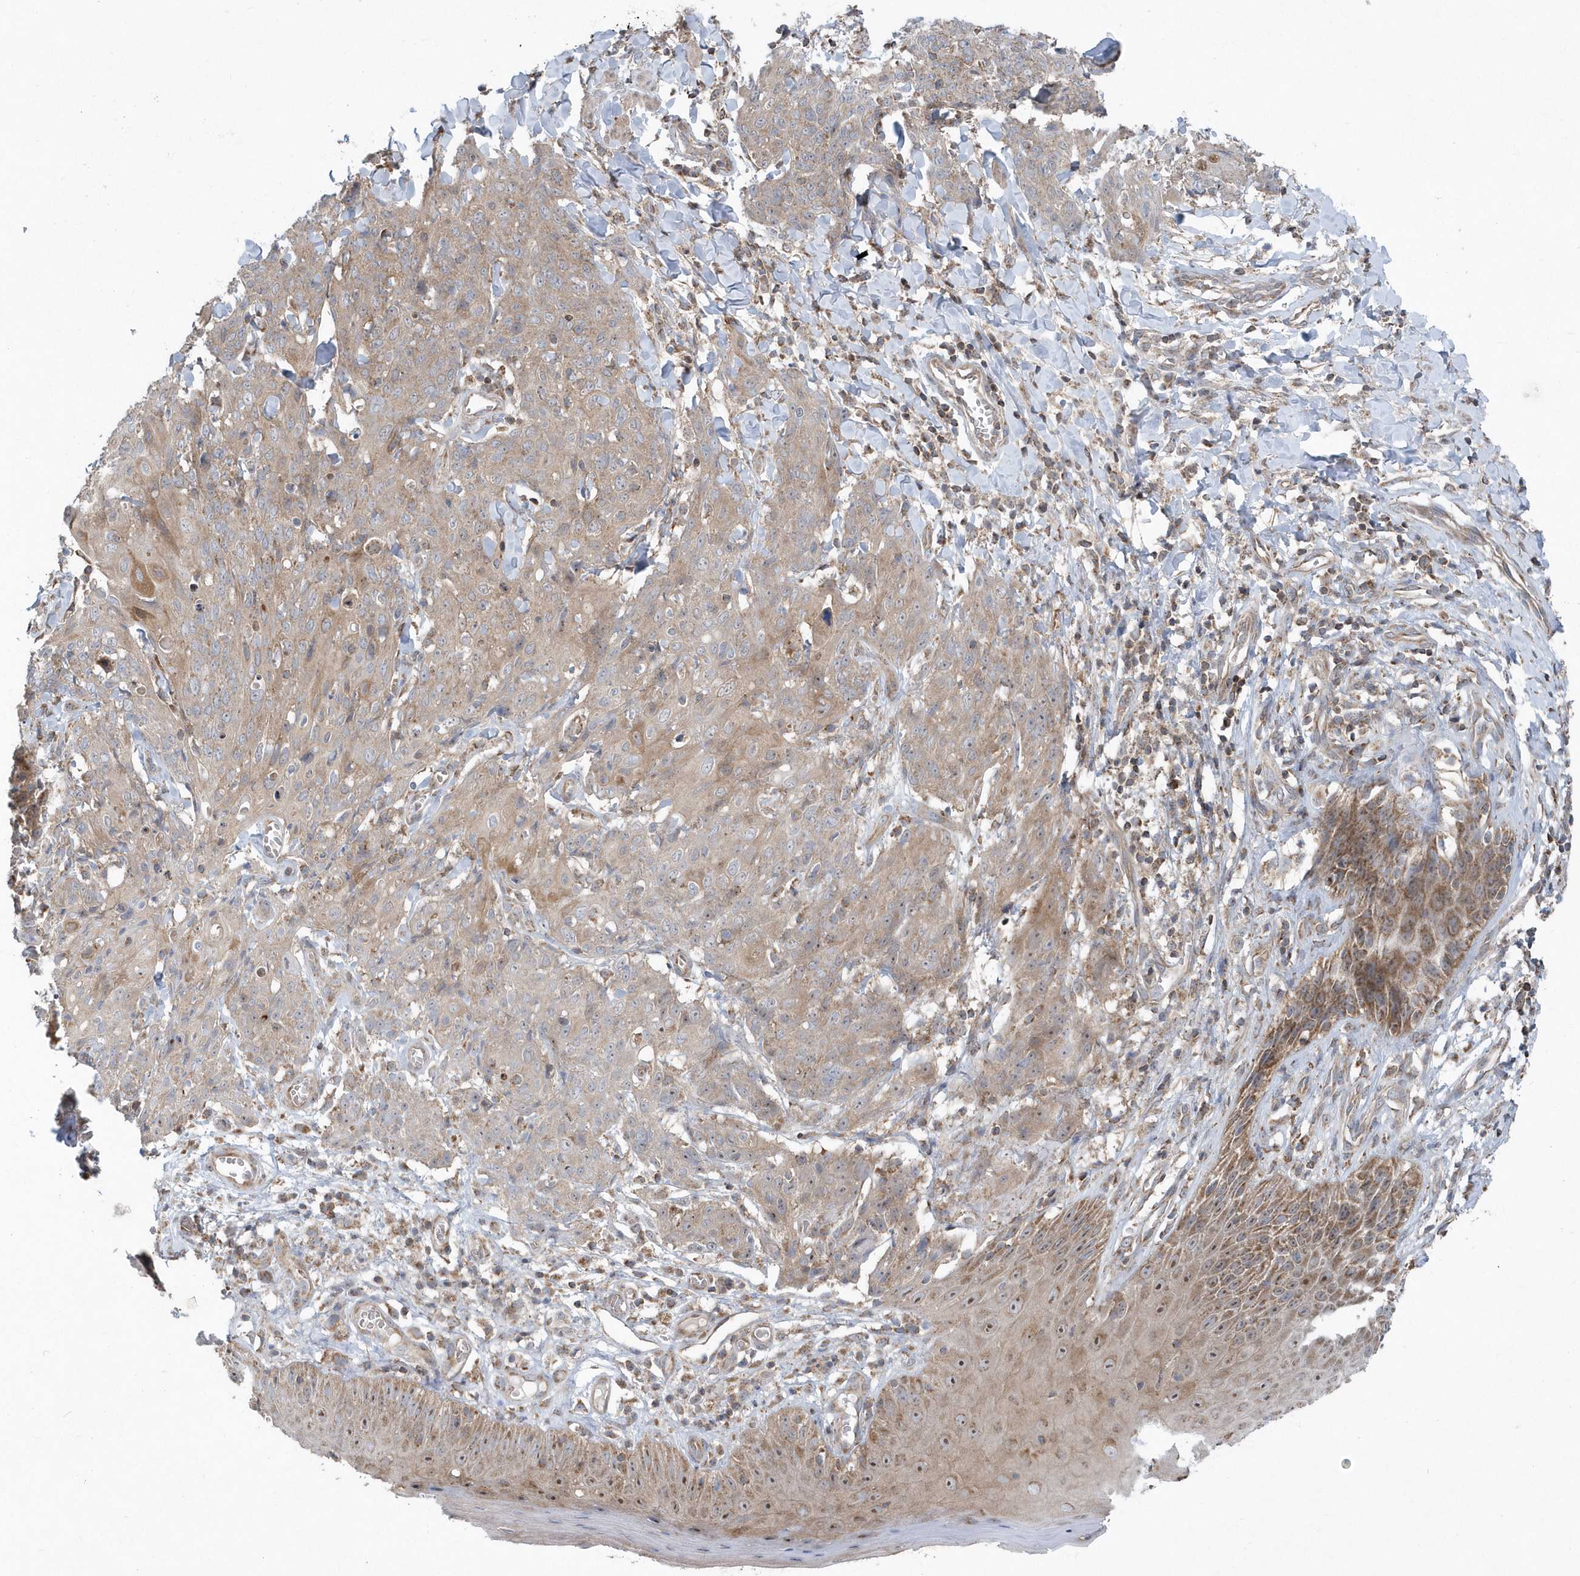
{"staining": {"intensity": "moderate", "quantity": "25%-75%", "location": "cytoplasmic/membranous"}, "tissue": "skin cancer", "cell_type": "Tumor cells", "image_type": "cancer", "snomed": [{"axis": "morphology", "description": "Squamous cell carcinoma, NOS"}, {"axis": "topography", "description": "Skin"}, {"axis": "topography", "description": "Vulva"}], "caption": "Immunohistochemistry (IHC) of skin cancer shows medium levels of moderate cytoplasmic/membranous expression in about 25%-75% of tumor cells. Using DAB (3,3'-diaminobenzidine) (brown) and hematoxylin (blue) stains, captured at high magnification using brightfield microscopy.", "gene": "PPP1R7", "patient": {"sex": "female", "age": 85}}